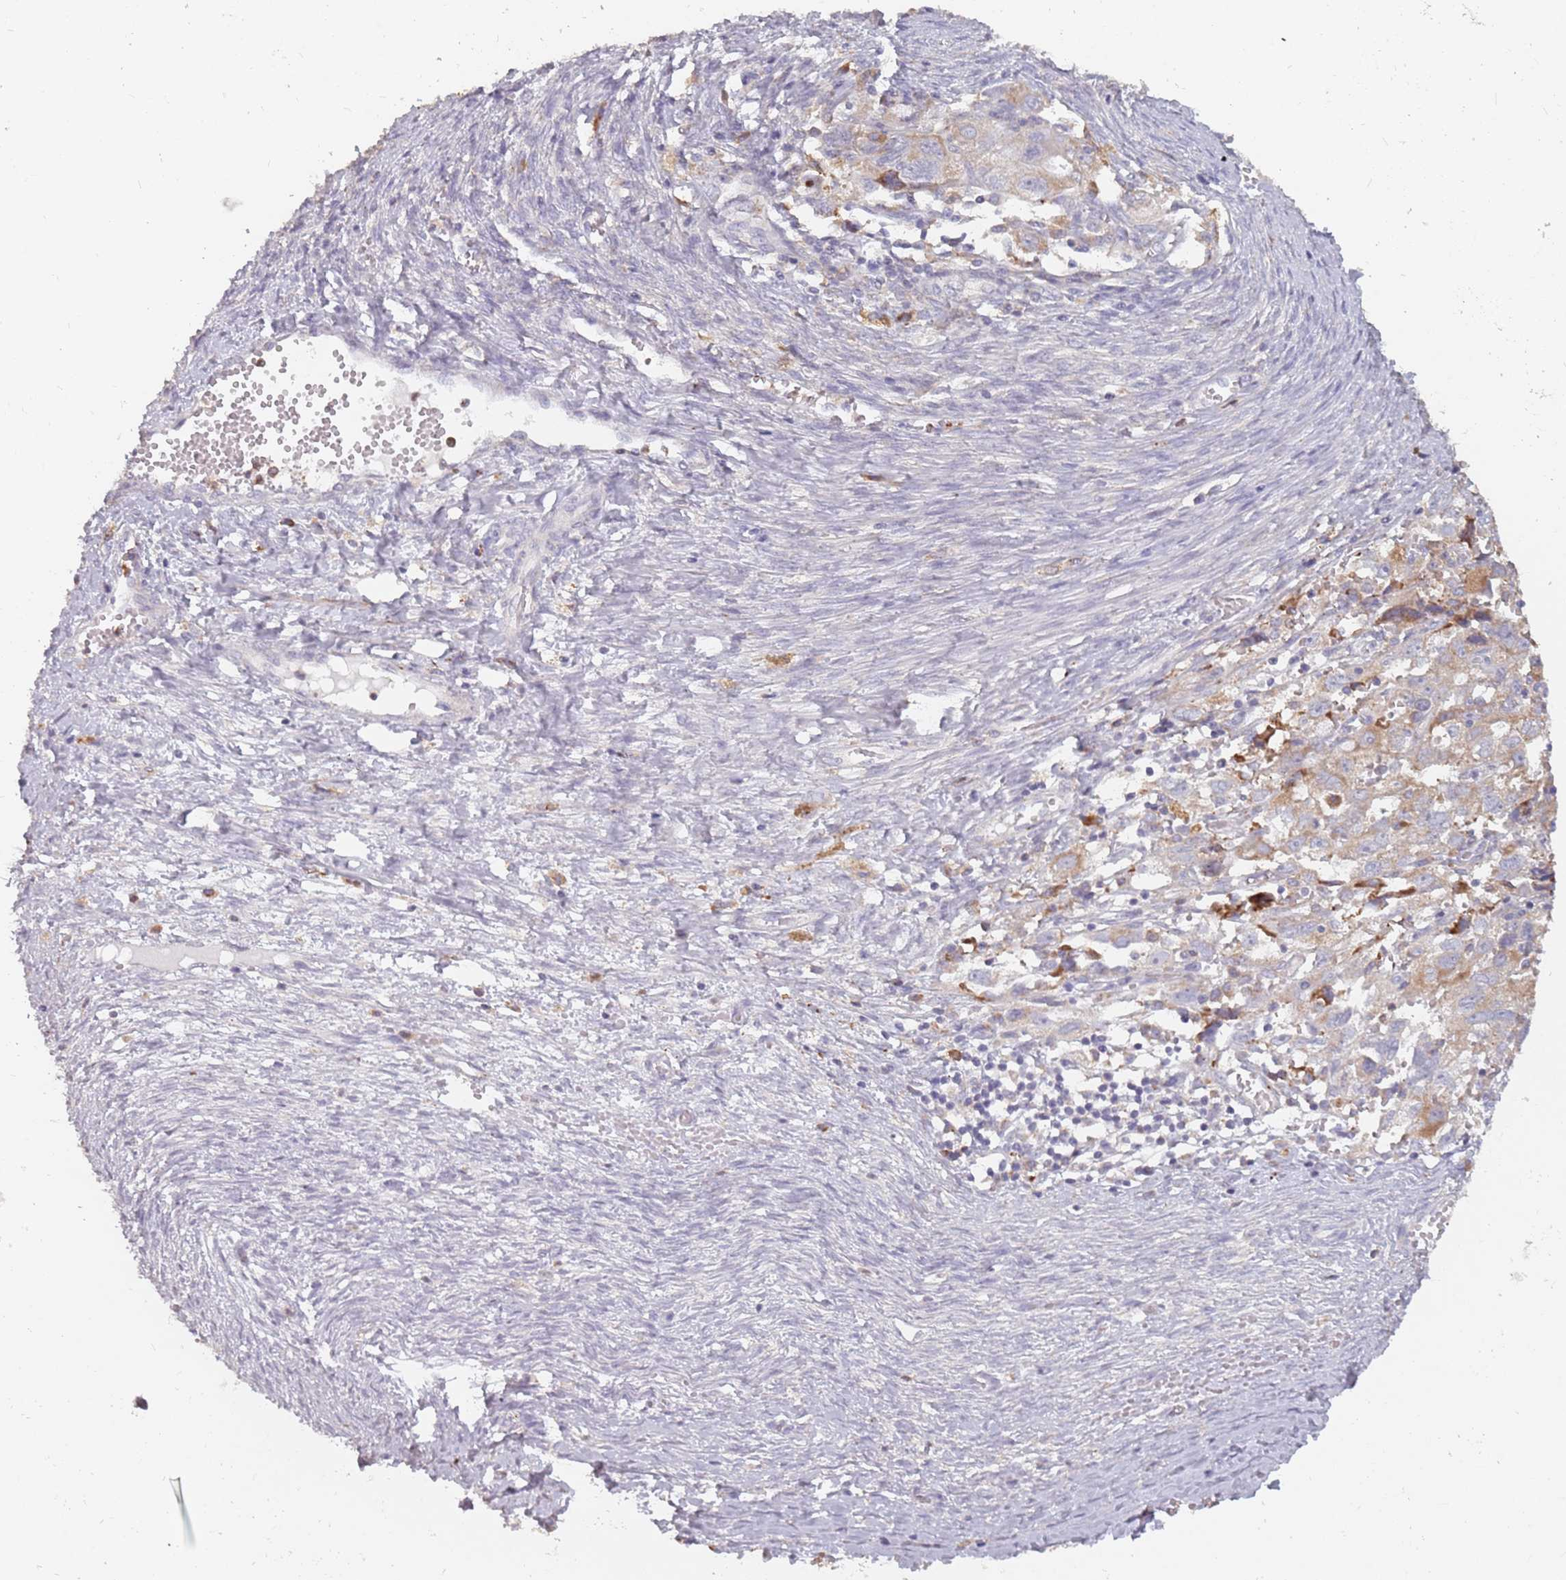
{"staining": {"intensity": "weak", "quantity": "<25%", "location": "cytoplasmic/membranous"}, "tissue": "ovarian cancer", "cell_type": "Tumor cells", "image_type": "cancer", "snomed": [{"axis": "morphology", "description": "Carcinoma, NOS"}, {"axis": "morphology", "description": "Cystadenocarcinoma, serous, NOS"}, {"axis": "topography", "description": "Ovary"}], "caption": "The photomicrograph demonstrates no staining of tumor cells in serous cystadenocarcinoma (ovarian).", "gene": "RPS9", "patient": {"sex": "female", "age": 69}}